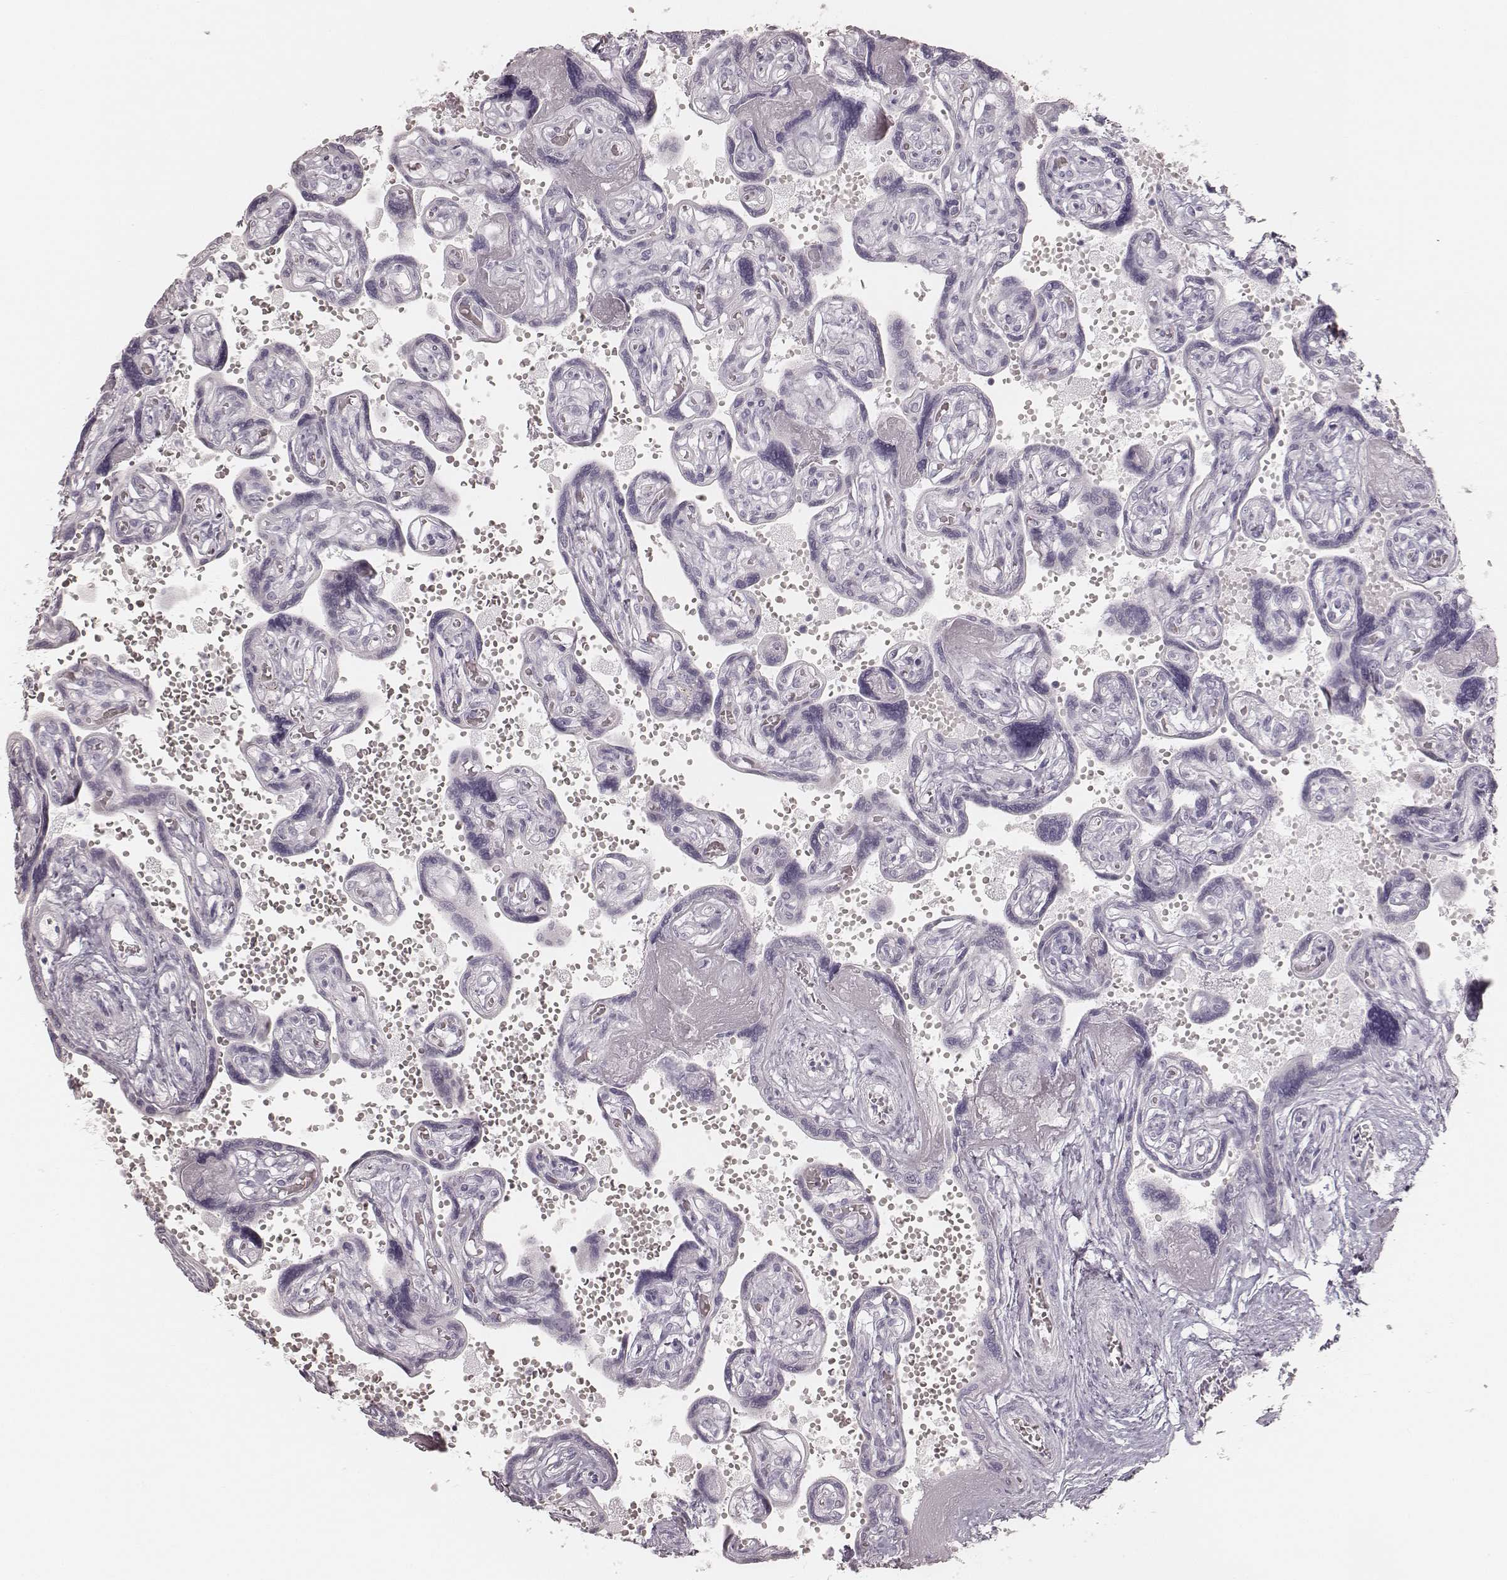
{"staining": {"intensity": "negative", "quantity": "none", "location": "none"}, "tissue": "placenta", "cell_type": "Decidual cells", "image_type": "normal", "snomed": [{"axis": "morphology", "description": "Normal tissue, NOS"}, {"axis": "topography", "description": "Placenta"}], "caption": "Immunohistochemistry histopathology image of benign placenta: human placenta stained with DAB (3,3'-diaminobenzidine) demonstrates no significant protein staining in decidual cells.", "gene": "KRT82", "patient": {"sex": "female", "age": 32}}